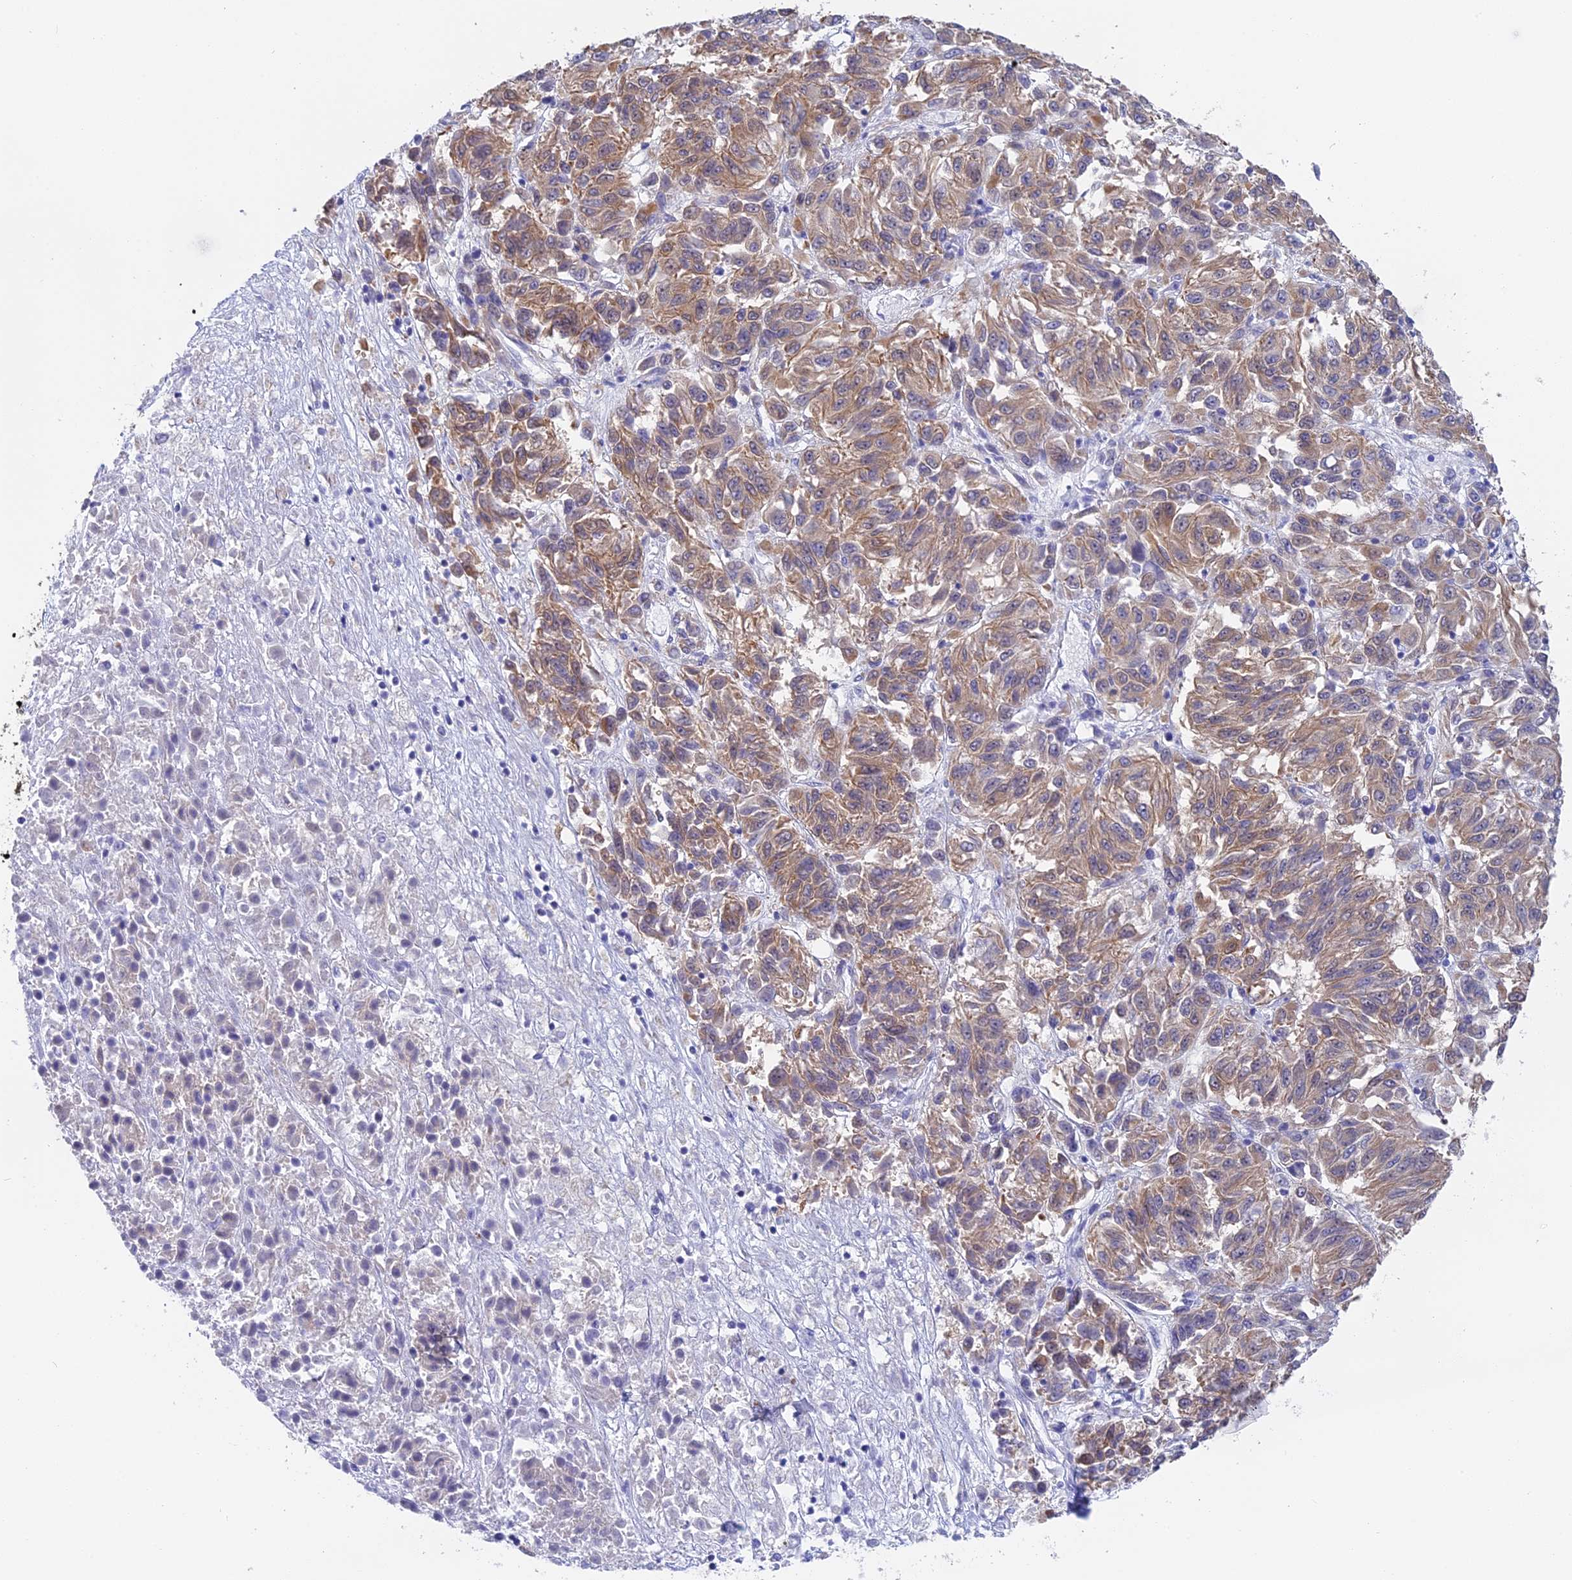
{"staining": {"intensity": "moderate", "quantity": "25%-75%", "location": "cytoplasmic/membranous,nuclear"}, "tissue": "melanoma", "cell_type": "Tumor cells", "image_type": "cancer", "snomed": [{"axis": "morphology", "description": "Malignant melanoma, Metastatic site"}, {"axis": "topography", "description": "Lung"}], "caption": "A brown stain labels moderate cytoplasmic/membranous and nuclear staining of a protein in human malignant melanoma (metastatic site) tumor cells.", "gene": "STUB1", "patient": {"sex": "male", "age": 64}}